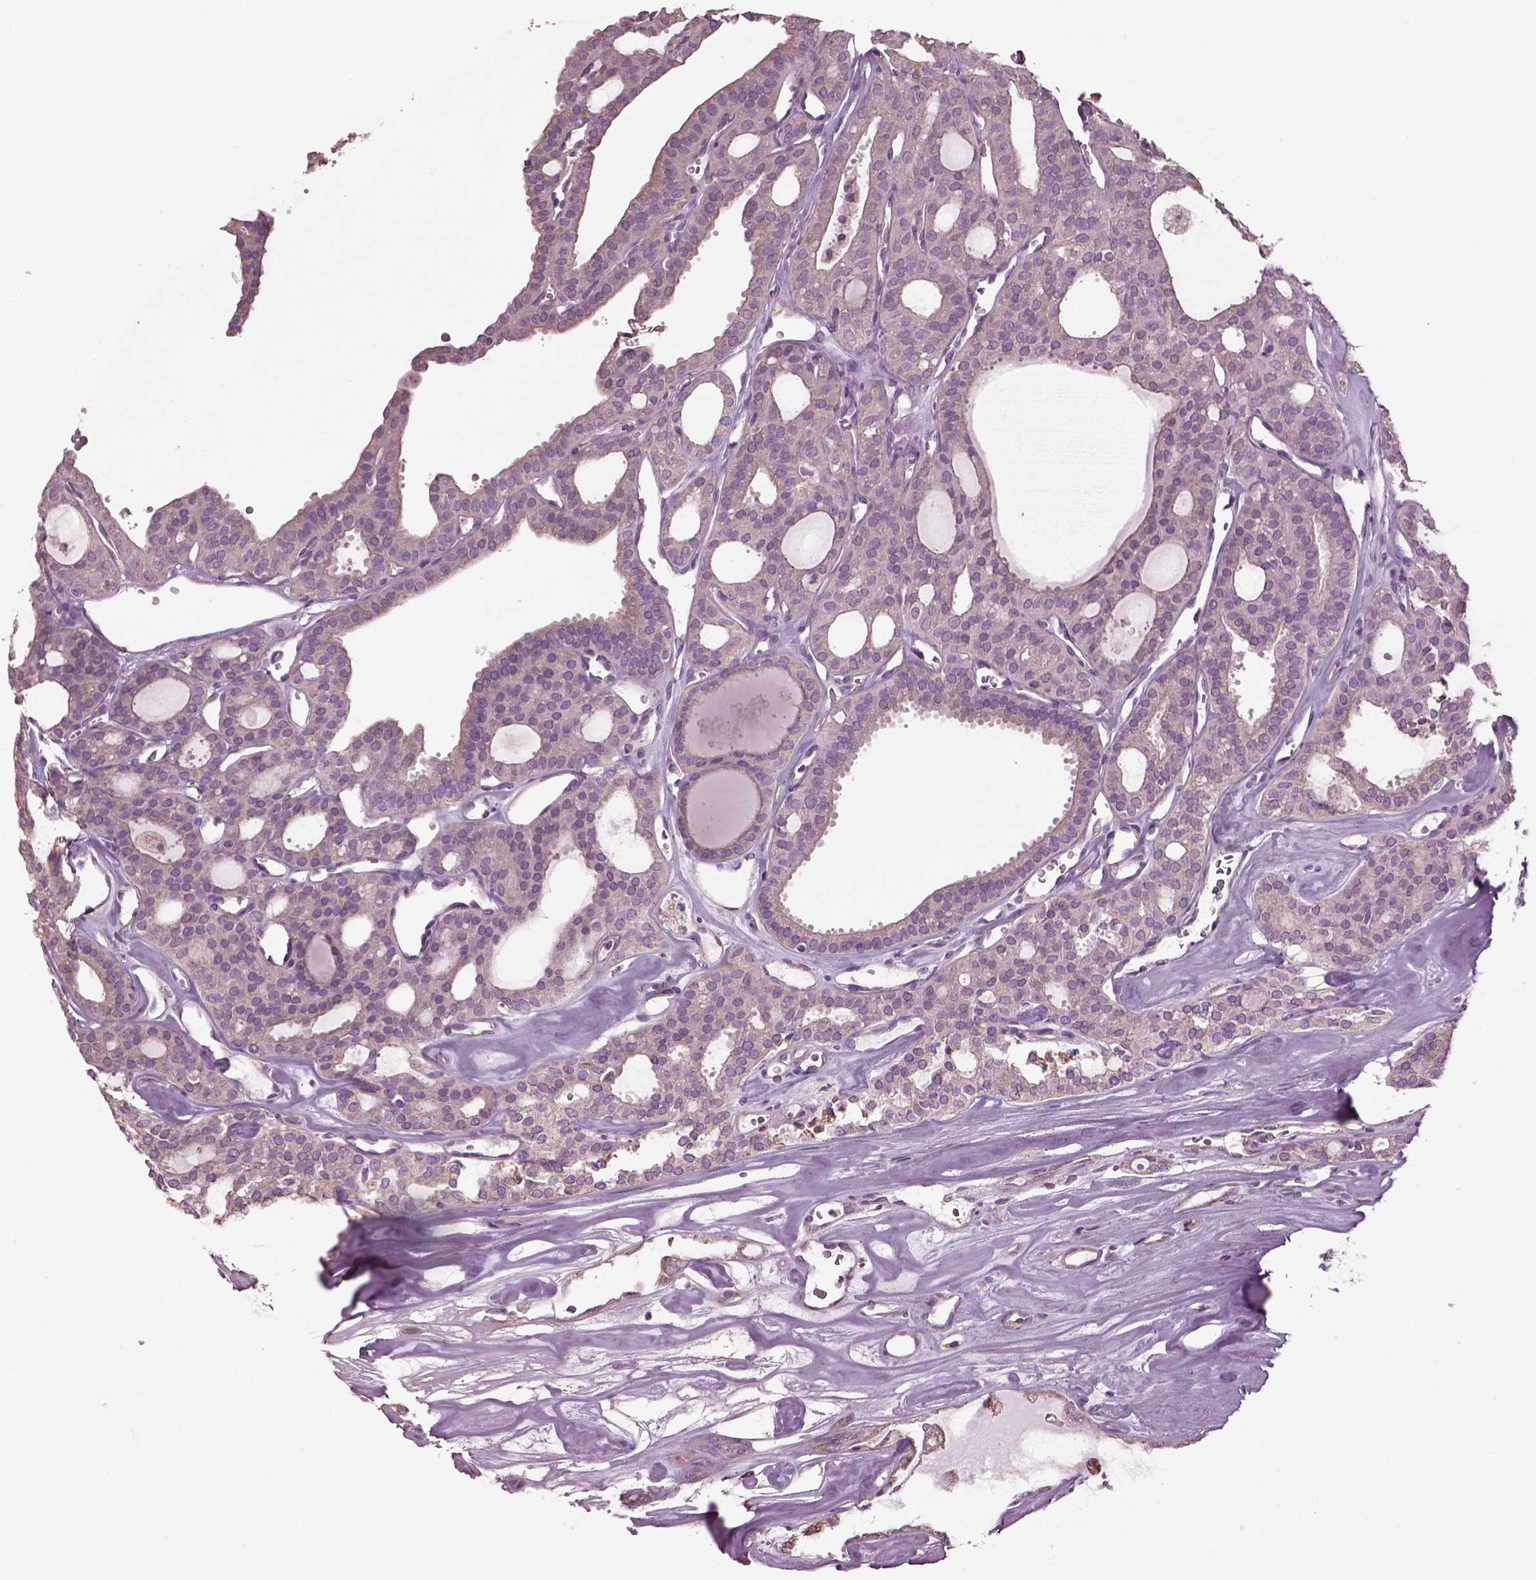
{"staining": {"intensity": "negative", "quantity": "none", "location": "none"}, "tissue": "thyroid cancer", "cell_type": "Tumor cells", "image_type": "cancer", "snomed": [{"axis": "morphology", "description": "Follicular adenoma carcinoma, NOS"}, {"axis": "topography", "description": "Thyroid gland"}], "caption": "Human thyroid cancer (follicular adenoma carcinoma) stained for a protein using IHC shows no expression in tumor cells.", "gene": "SPATA7", "patient": {"sex": "male", "age": 75}}